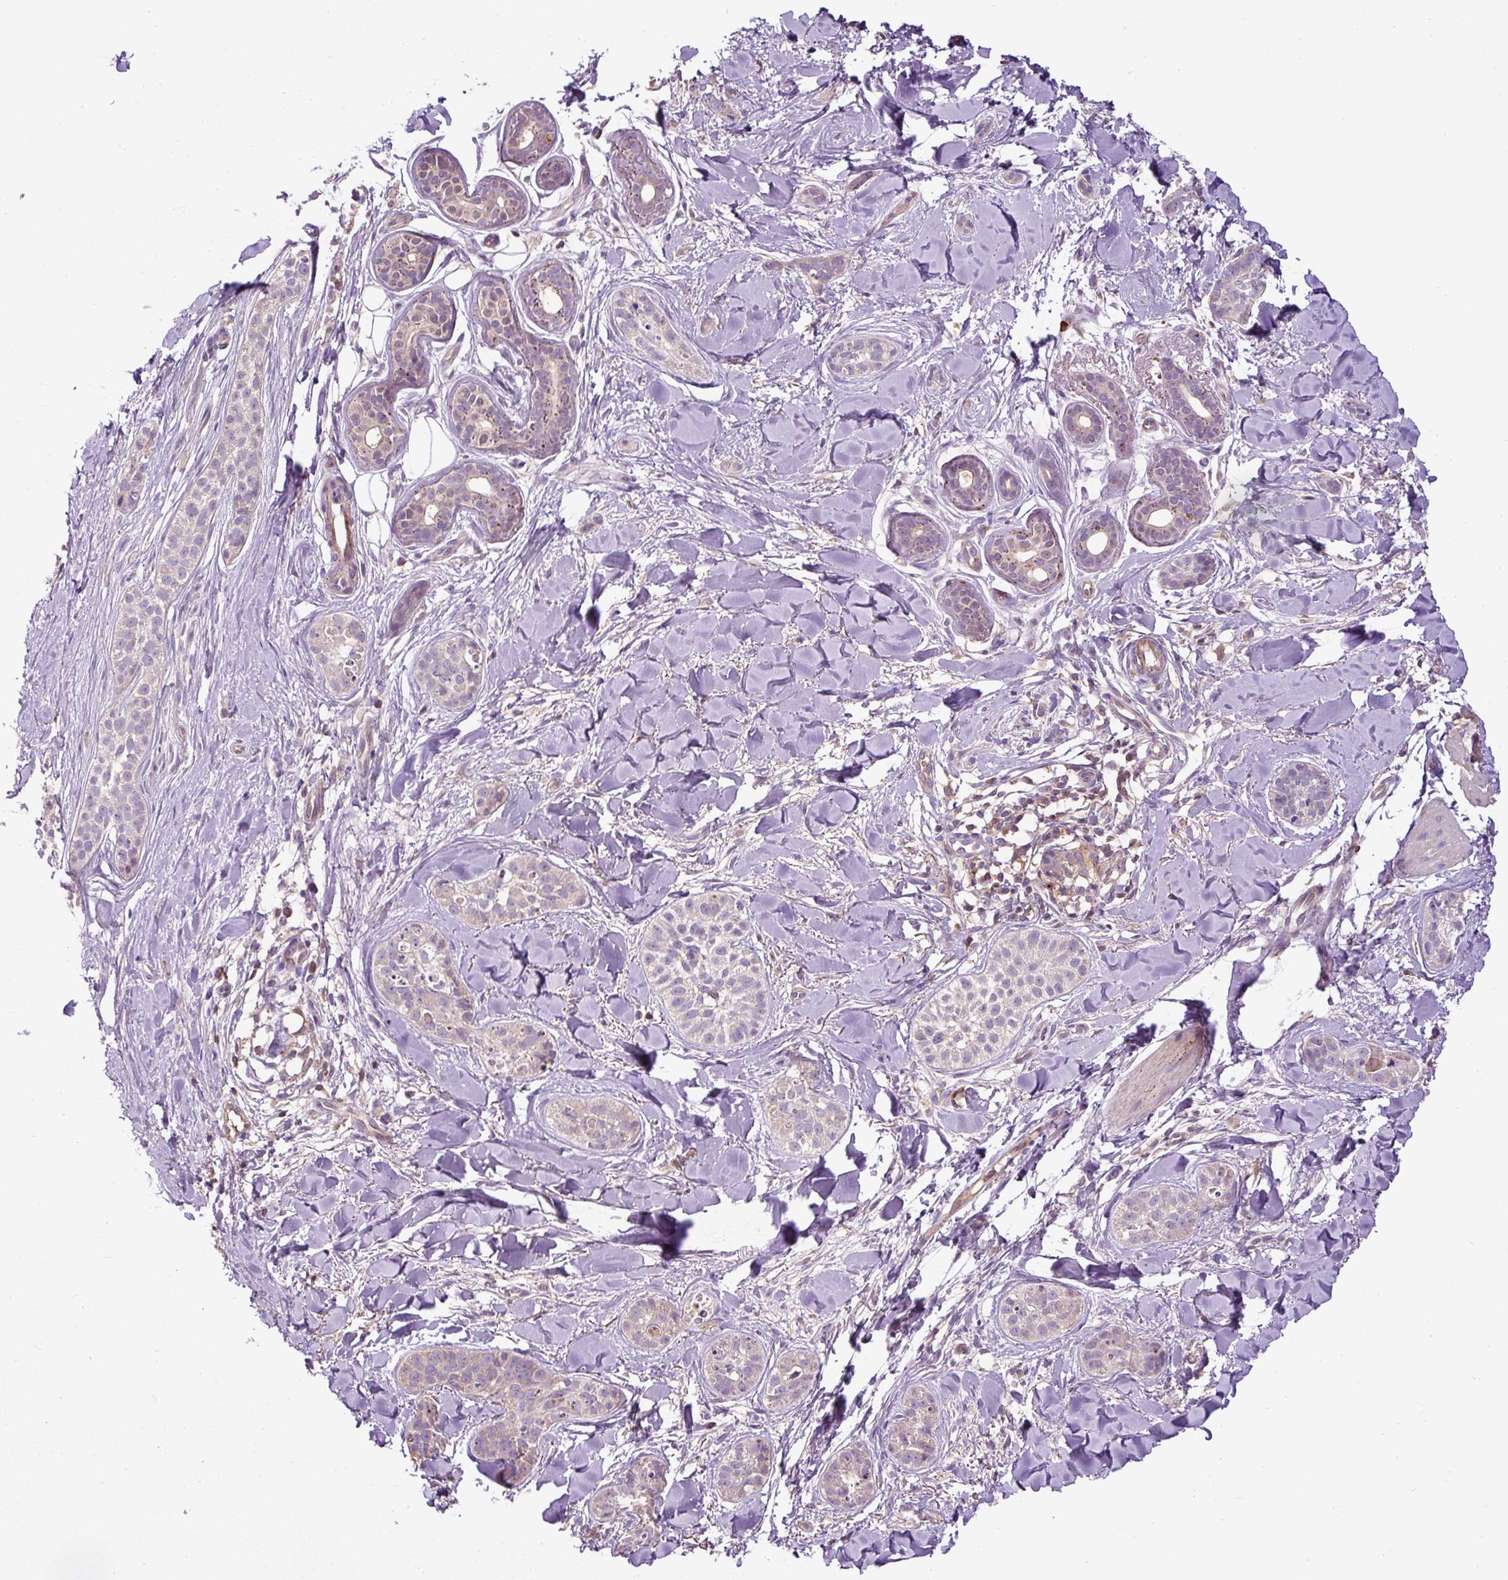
{"staining": {"intensity": "negative", "quantity": "none", "location": "none"}, "tissue": "skin cancer", "cell_type": "Tumor cells", "image_type": "cancer", "snomed": [{"axis": "morphology", "description": "Basal cell carcinoma"}, {"axis": "topography", "description": "Skin"}], "caption": "Basal cell carcinoma (skin) stained for a protein using immunohistochemistry reveals no staining tumor cells.", "gene": "CXCL13", "patient": {"sex": "male", "age": 52}}